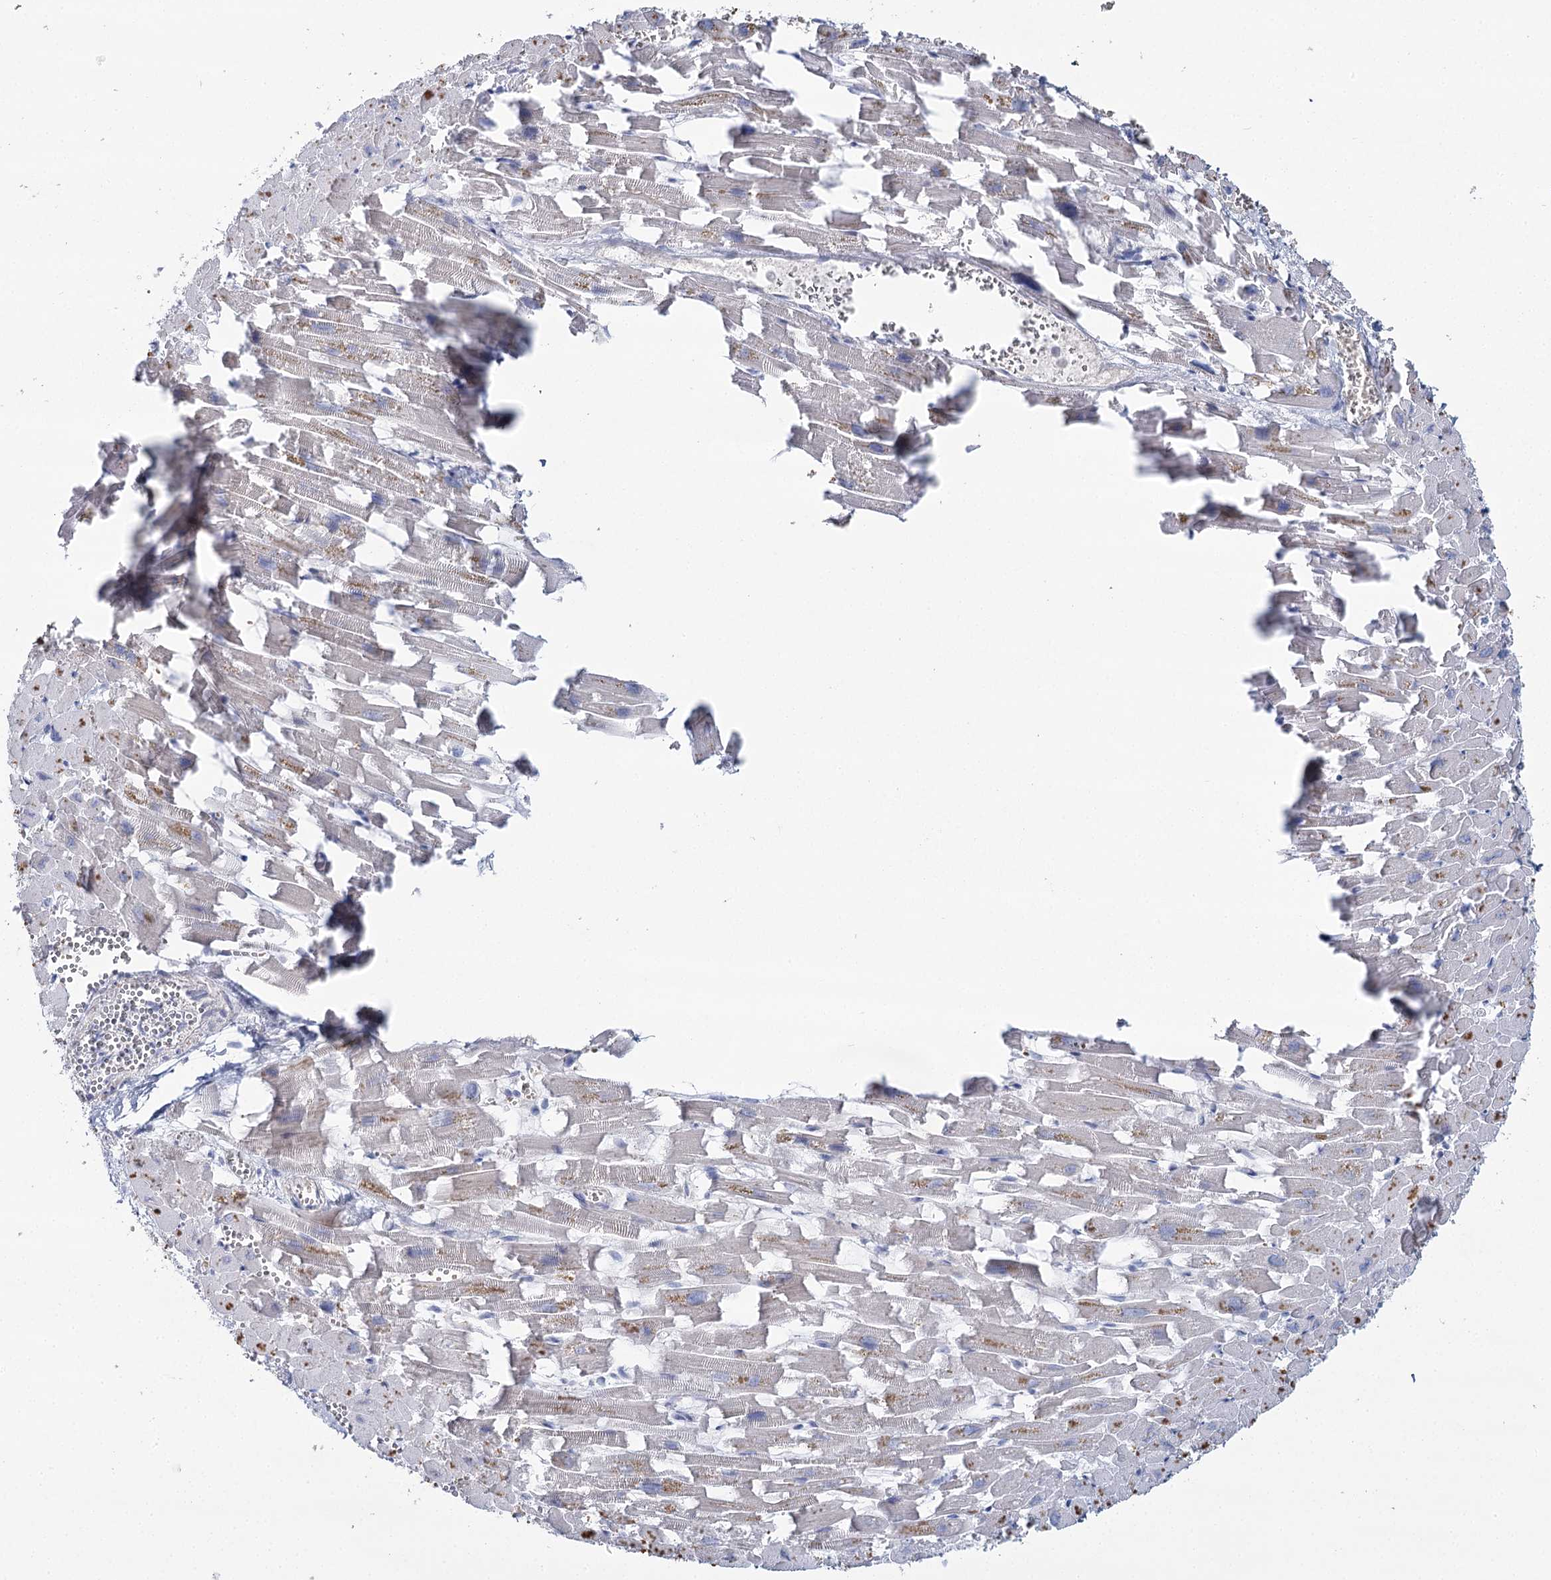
{"staining": {"intensity": "negative", "quantity": "none", "location": "none"}, "tissue": "heart muscle", "cell_type": "Cardiomyocytes", "image_type": "normal", "snomed": [{"axis": "morphology", "description": "Normal tissue, NOS"}, {"axis": "topography", "description": "Heart"}], "caption": "Immunohistochemistry (IHC) photomicrograph of unremarkable human heart muscle stained for a protein (brown), which displays no expression in cardiomyocytes. Nuclei are stained in blue.", "gene": "IGSF3", "patient": {"sex": "female", "age": 64}}